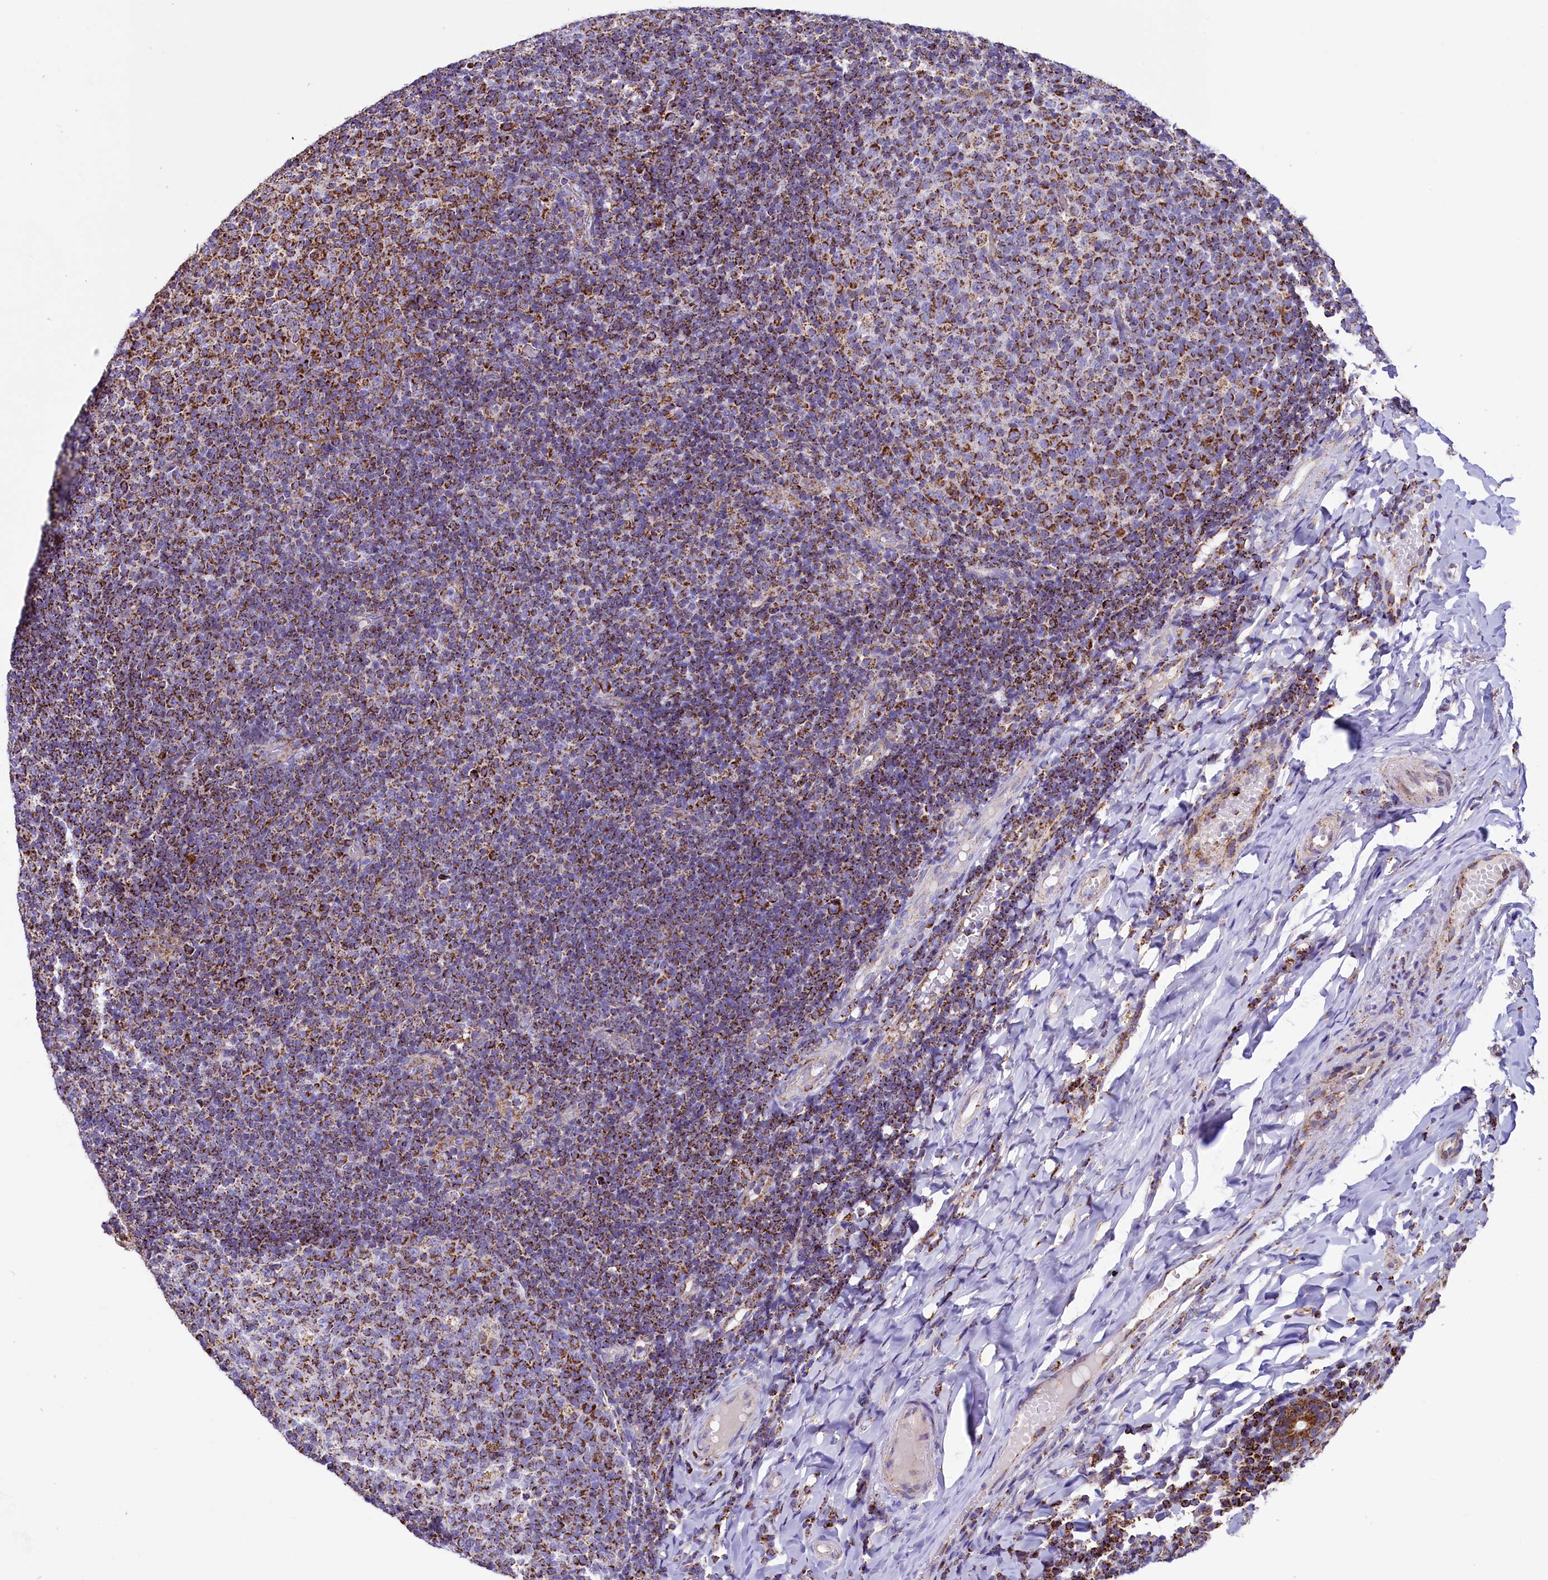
{"staining": {"intensity": "moderate", "quantity": ">75%", "location": "cytoplasmic/membranous"}, "tissue": "tonsil", "cell_type": "Germinal center cells", "image_type": "normal", "snomed": [{"axis": "morphology", "description": "Normal tissue, NOS"}, {"axis": "topography", "description": "Tonsil"}], "caption": "Immunohistochemical staining of benign human tonsil exhibits >75% levels of moderate cytoplasmic/membranous protein expression in about >75% of germinal center cells.", "gene": "IDH3A", "patient": {"sex": "female", "age": 19}}